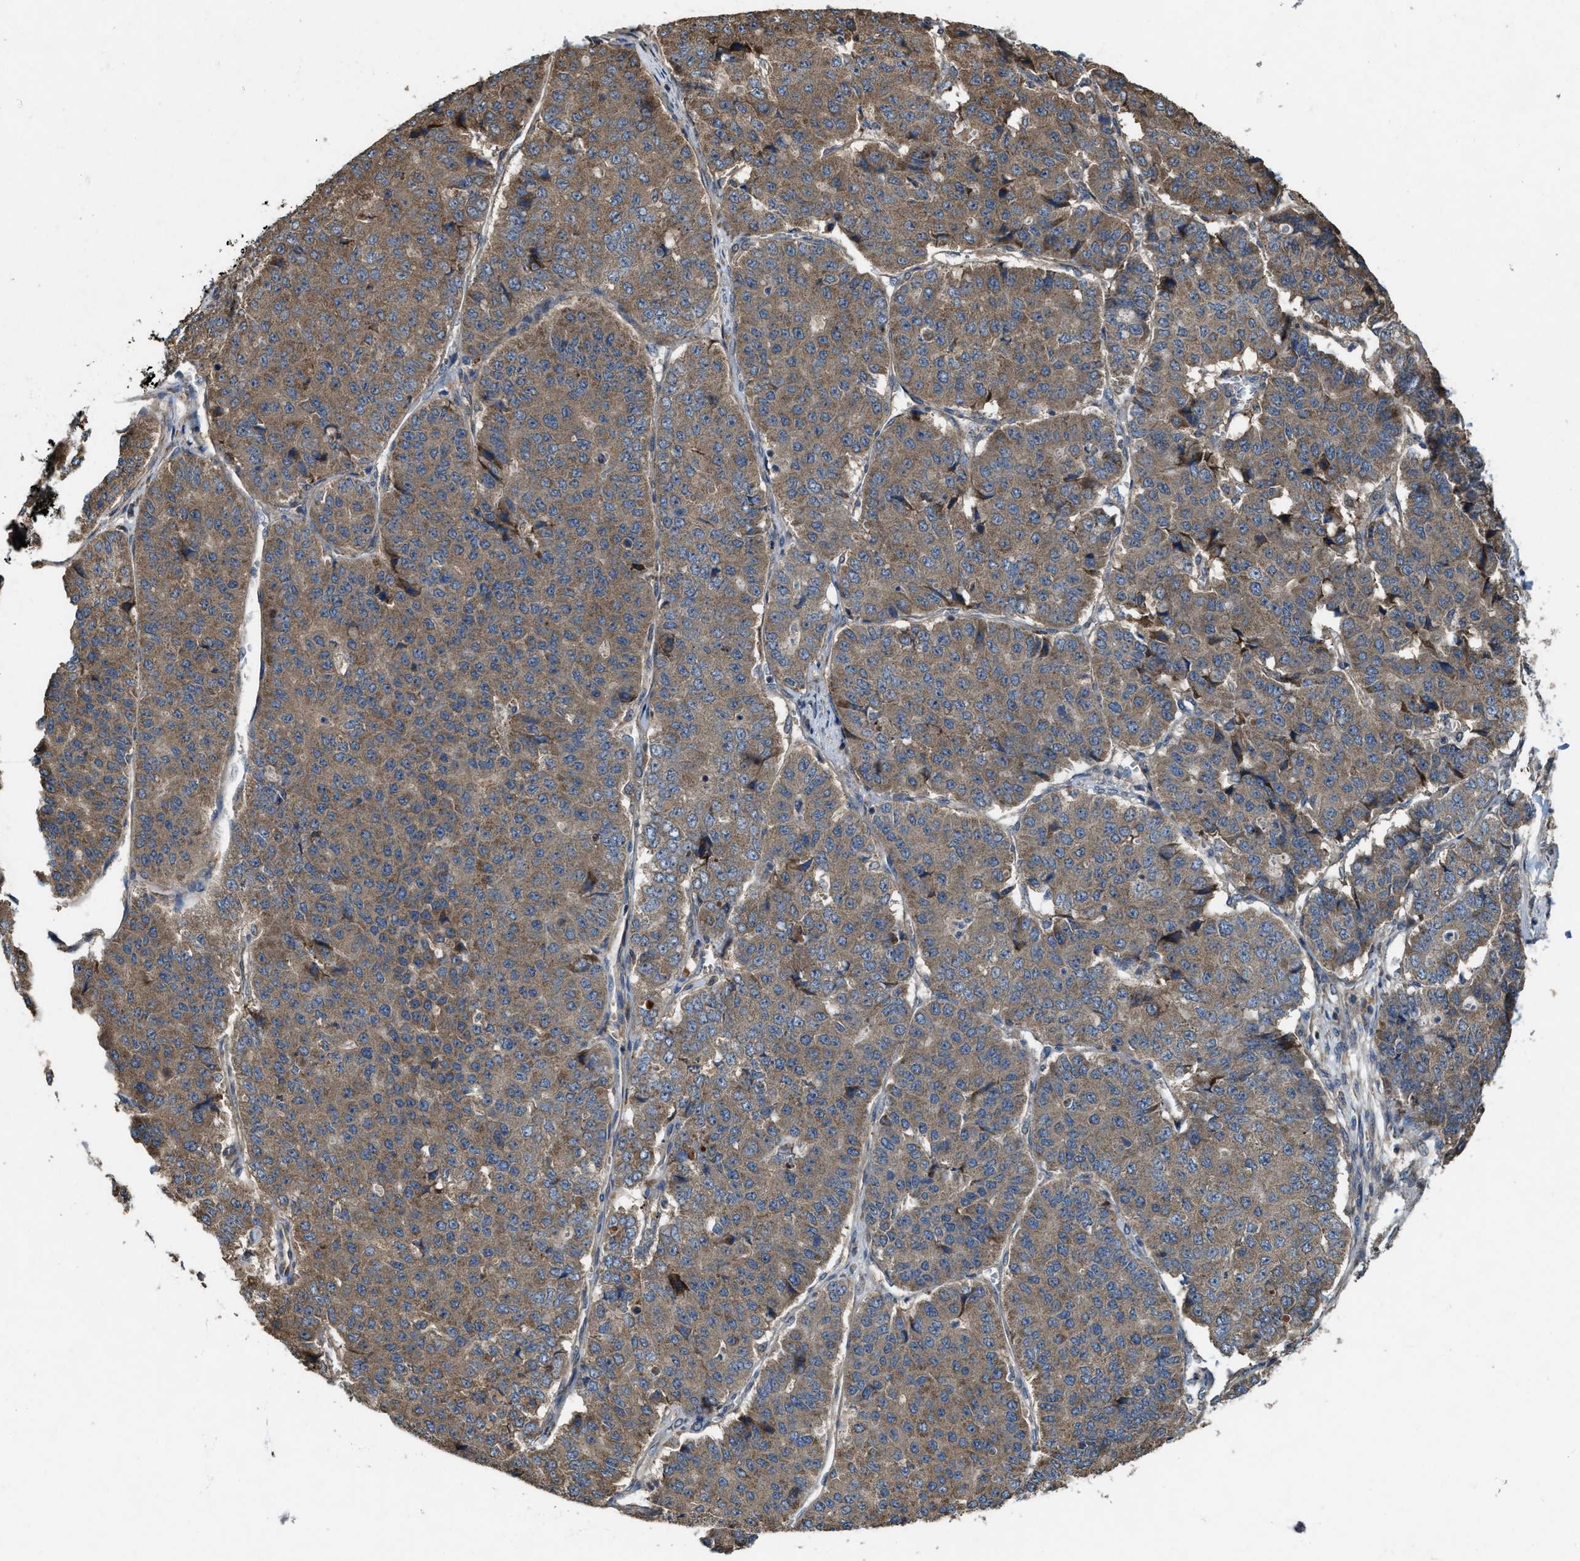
{"staining": {"intensity": "moderate", "quantity": ">75%", "location": "cytoplasmic/membranous"}, "tissue": "pancreatic cancer", "cell_type": "Tumor cells", "image_type": "cancer", "snomed": [{"axis": "morphology", "description": "Adenocarcinoma, NOS"}, {"axis": "topography", "description": "Pancreas"}], "caption": "Pancreatic adenocarcinoma stained for a protein (brown) shows moderate cytoplasmic/membranous positive positivity in about >75% of tumor cells.", "gene": "PDP2", "patient": {"sex": "male", "age": 50}}